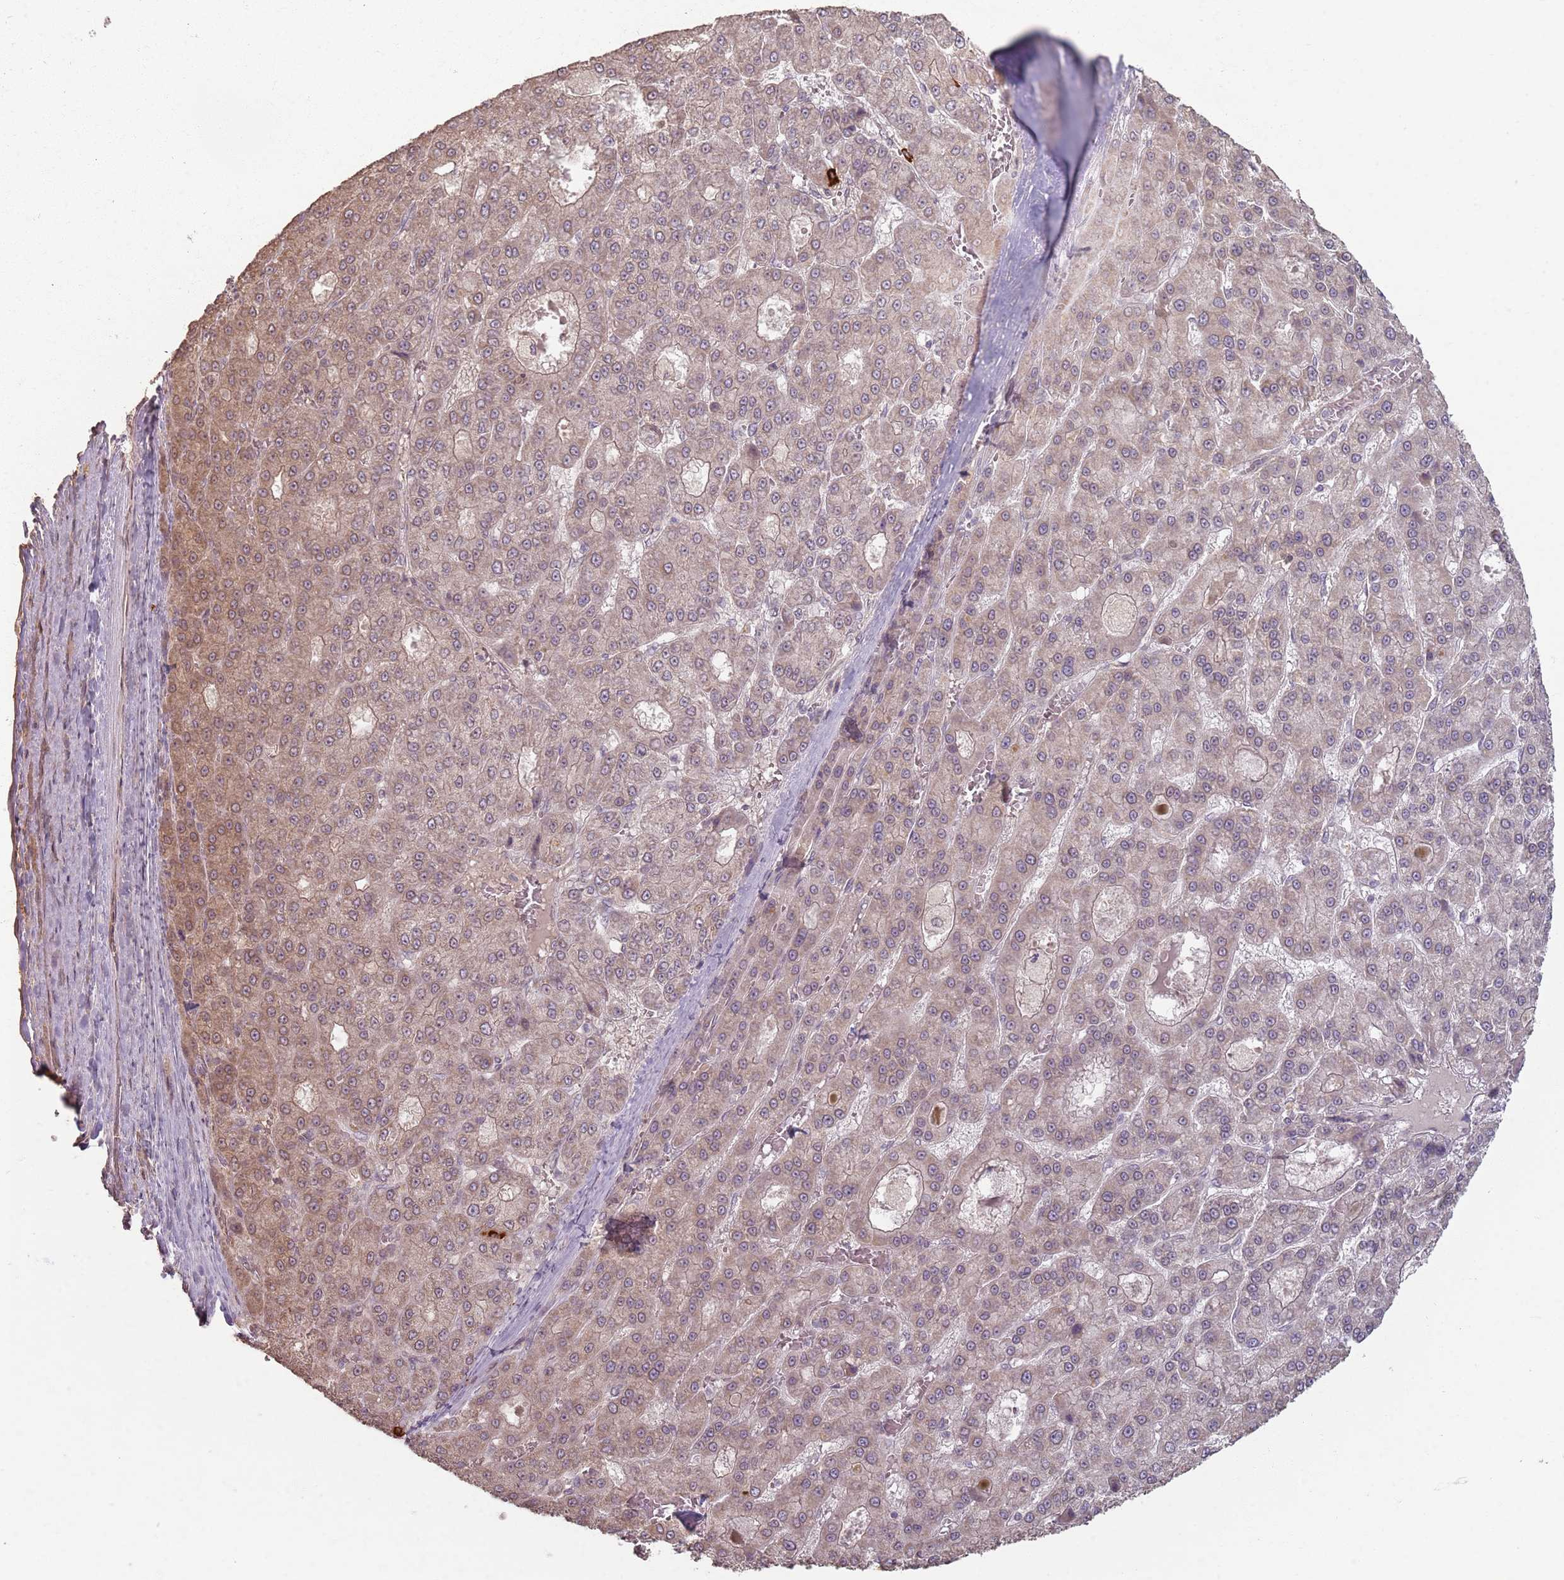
{"staining": {"intensity": "weak", "quantity": ">75%", "location": "cytoplasmic/membranous,nuclear"}, "tissue": "liver cancer", "cell_type": "Tumor cells", "image_type": "cancer", "snomed": [{"axis": "morphology", "description": "Carcinoma, Hepatocellular, NOS"}, {"axis": "topography", "description": "Liver"}], "caption": "Immunohistochemistry image of neoplastic tissue: liver hepatocellular carcinoma stained using IHC exhibits low levels of weak protein expression localized specifically in the cytoplasmic/membranous and nuclear of tumor cells, appearing as a cytoplasmic/membranous and nuclear brown color.", "gene": "CCDC168", "patient": {"sex": "male", "age": 70}}